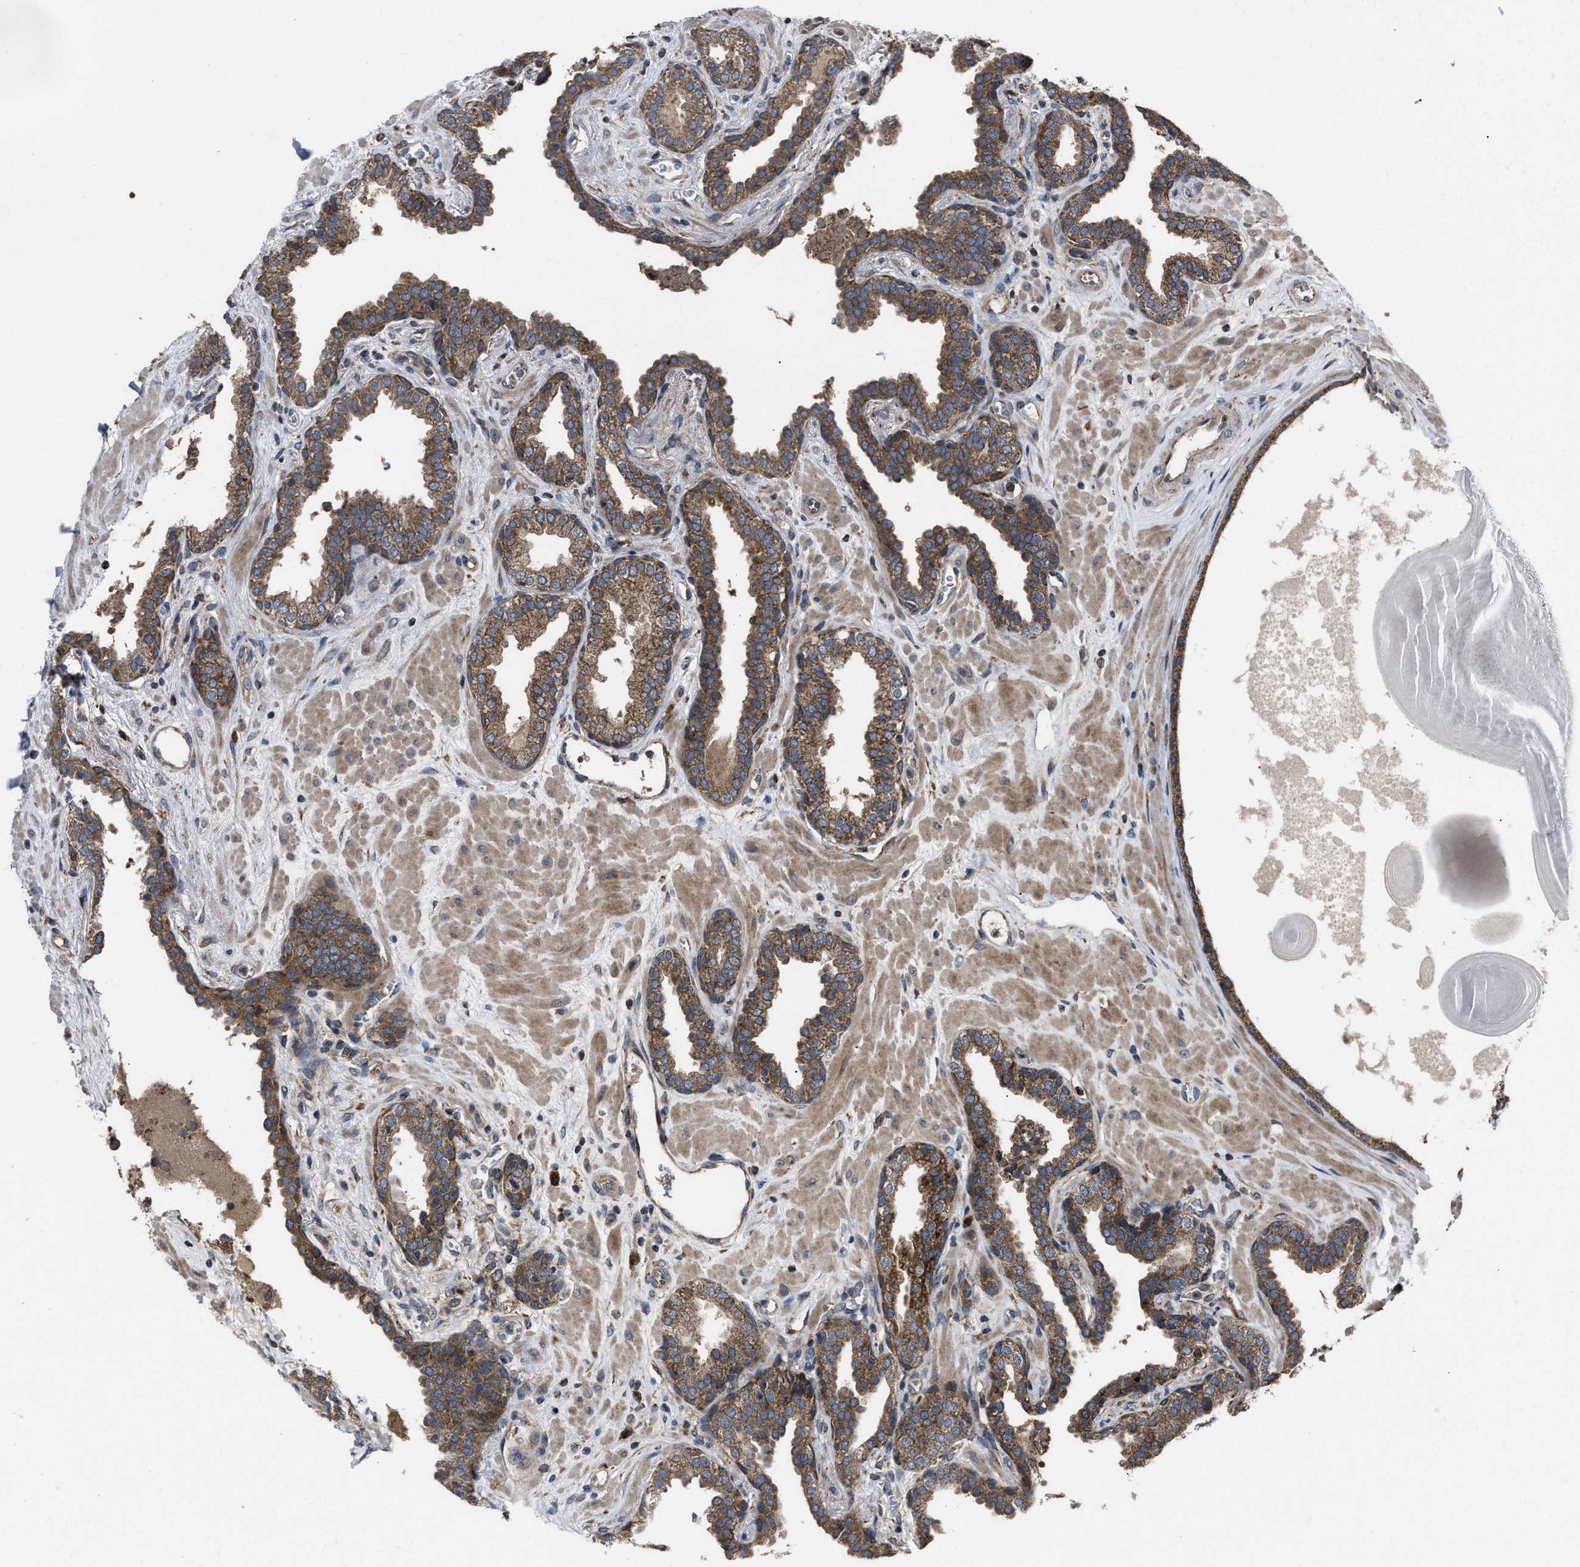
{"staining": {"intensity": "moderate", "quantity": ">75%", "location": "cytoplasmic/membranous"}, "tissue": "prostate", "cell_type": "Glandular cells", "image_type": "normal", "snomed": [{"axis": "morphology", "description": "Normal tissue, NOS"}, {"axis": "topography", "description": "Prostate"}], "caption": "A micrograph showing moderate cytoplasmic/membranous positivity in about >75% of glandular cells in unremarkable prostate, as visualized by brown immunohistochemical staining.", "gene": "PASK", "patient": {"sex": "male", "age": 51}}